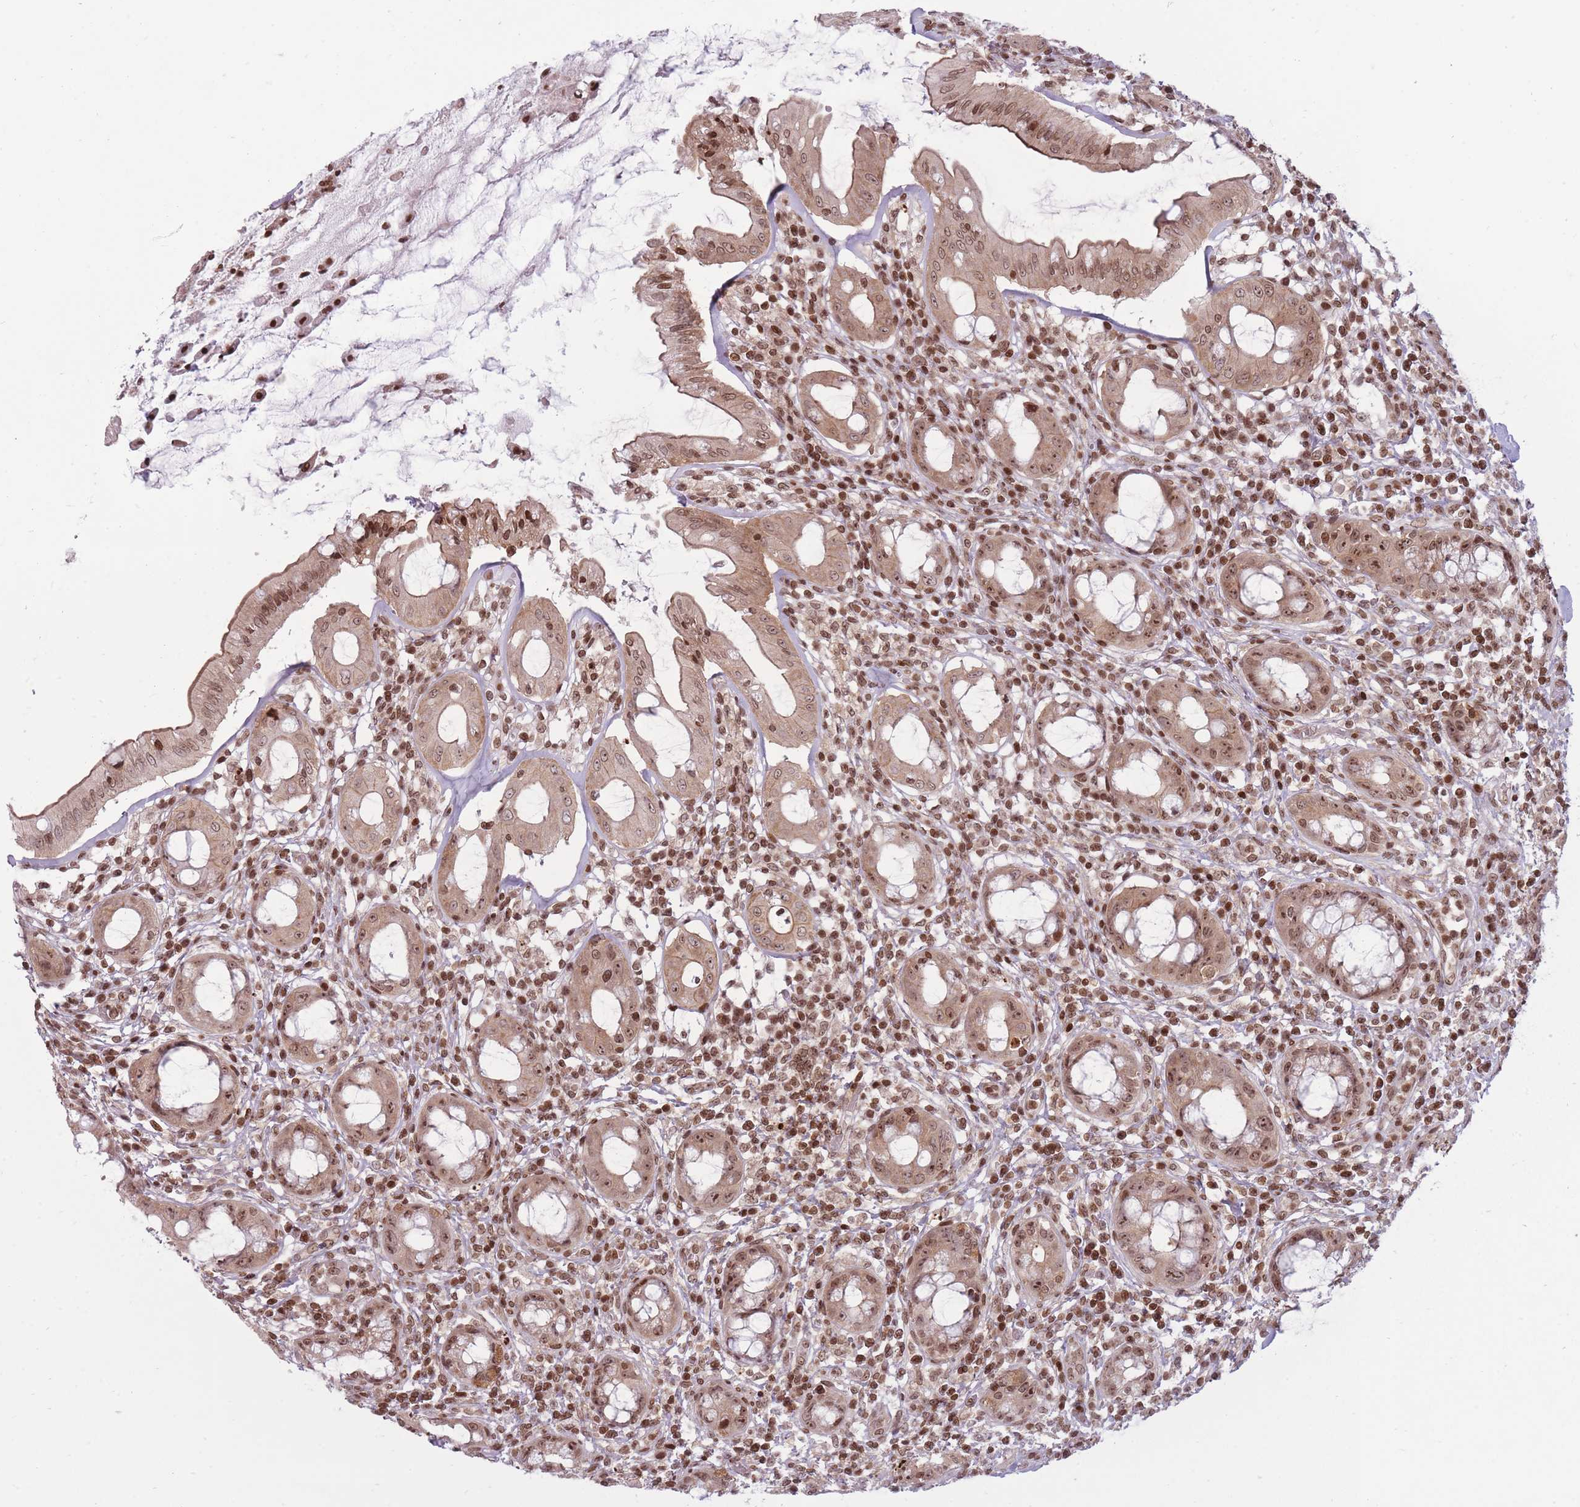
{"staining": {"intensity": "moderate", "quantity": ">75%", "location": "cytoplasmic/membranous,nuclear"}, "tissue": "rectum", "cell_type": "Glandular cells", "image_type": "normal", "snomed": [{"axis": "morphology", "description": "Normal tissue, NOS"}, {"axis": "topography", "description": "Rectum"}], "caption": "Immunohistochemical staining of unremarkable rectum demonstrates >75% levels of moderate cytoplasmic/membranous,nuclear protein staining in approximately >75% of glandular cells.", "gene": "TMC6", "patient": {"sex": "female", "age": 57}}